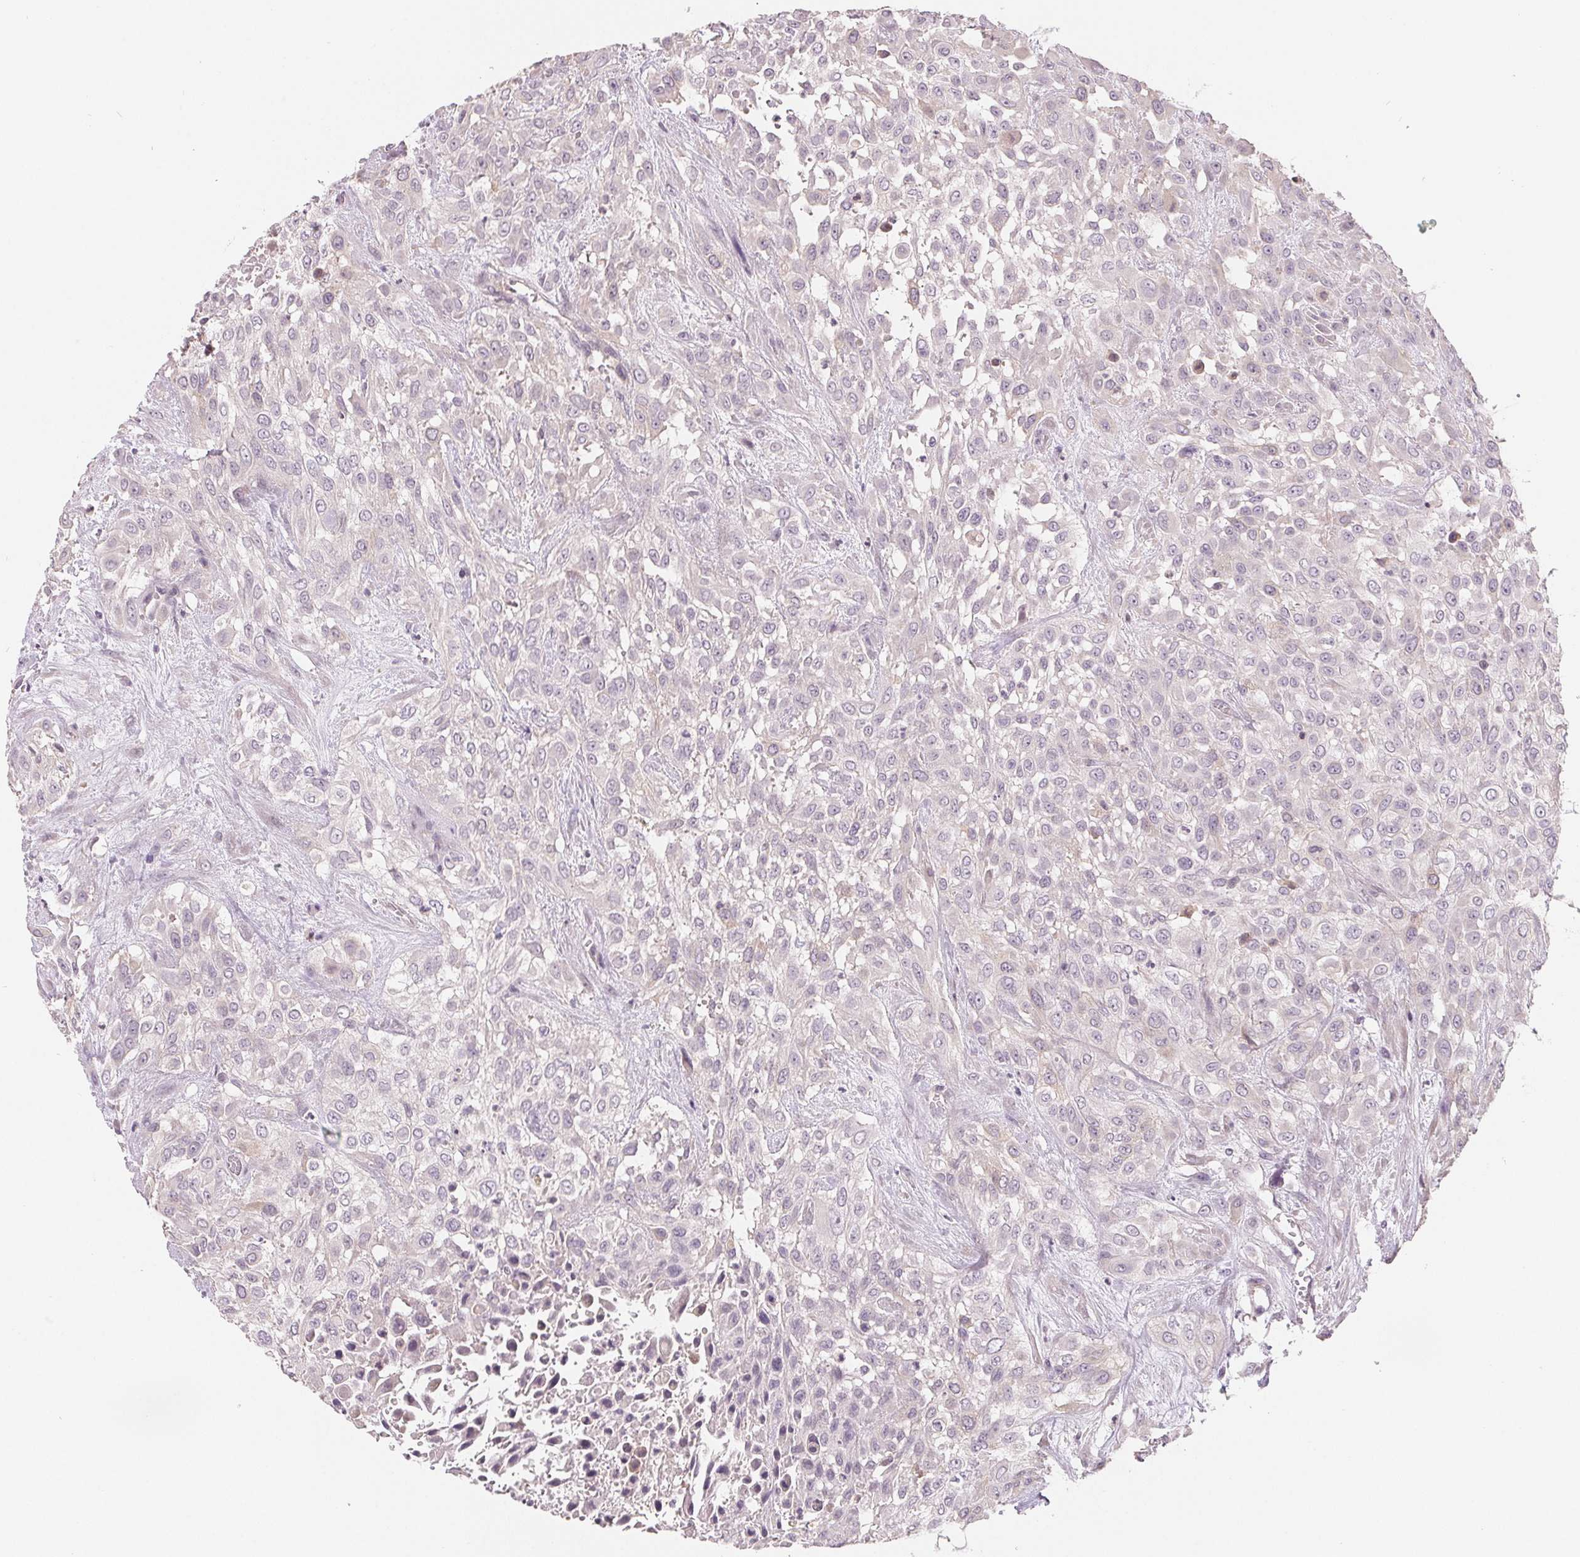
{"staining": {"intensity": "negative", "quantity": "none", "location": "none"}, "tissue": "urothelial cancer", "cell_type": "Tumor cells", "image_type": "cancer", "snomed": [{"axis": "morphology", "description": "Urothelial carcinoma, High grade"}, {"axis": "topography", "description": "Urinary bladder"}], "caption": "This is an immunohistochemistry photomicrograph of urothelial carcinoma (high-grade). There is no positivity in tumor cells.", "gene": "AQP8", "patient": {"sex": "male", "age": 57}}